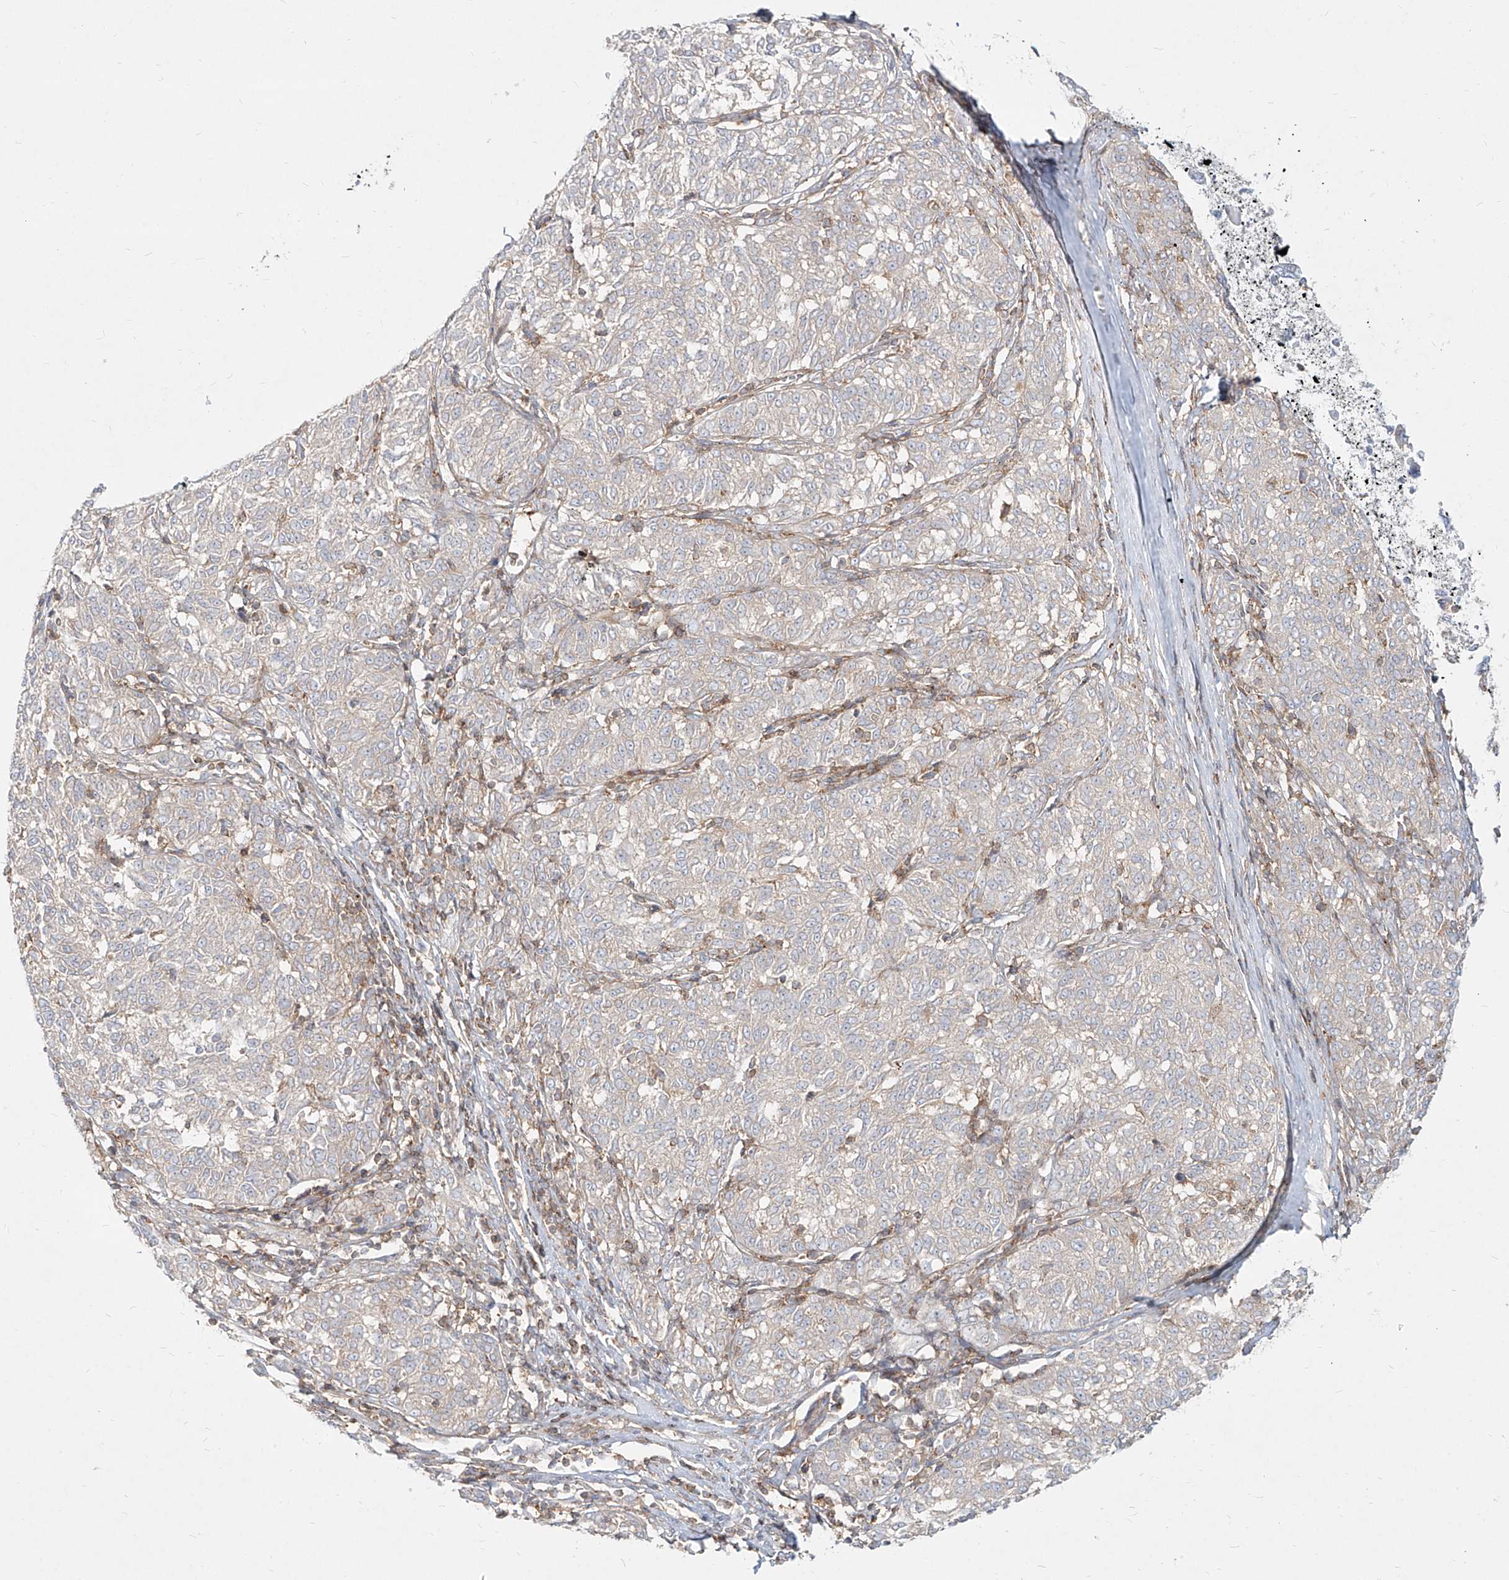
{"staining": {"intensity": "negative", "quantity": "none", "location": "none"}, "tissue": "melanoma", "cell_type": "Tumor cells", "image_type": "cancer", "snomed": [{"axis": "morphology", "description": "Malignant melanoma, NOS"}, {"axis": "topography", "description": "Skin"}], "caption": "IHC of malignant melanoma reveals no staining in tumor cells. (DAB immunohistochemistry with hematoxylin counter stain).", "gene": "SLC2A12", "patient": {"sex": "female", "age": 72}}